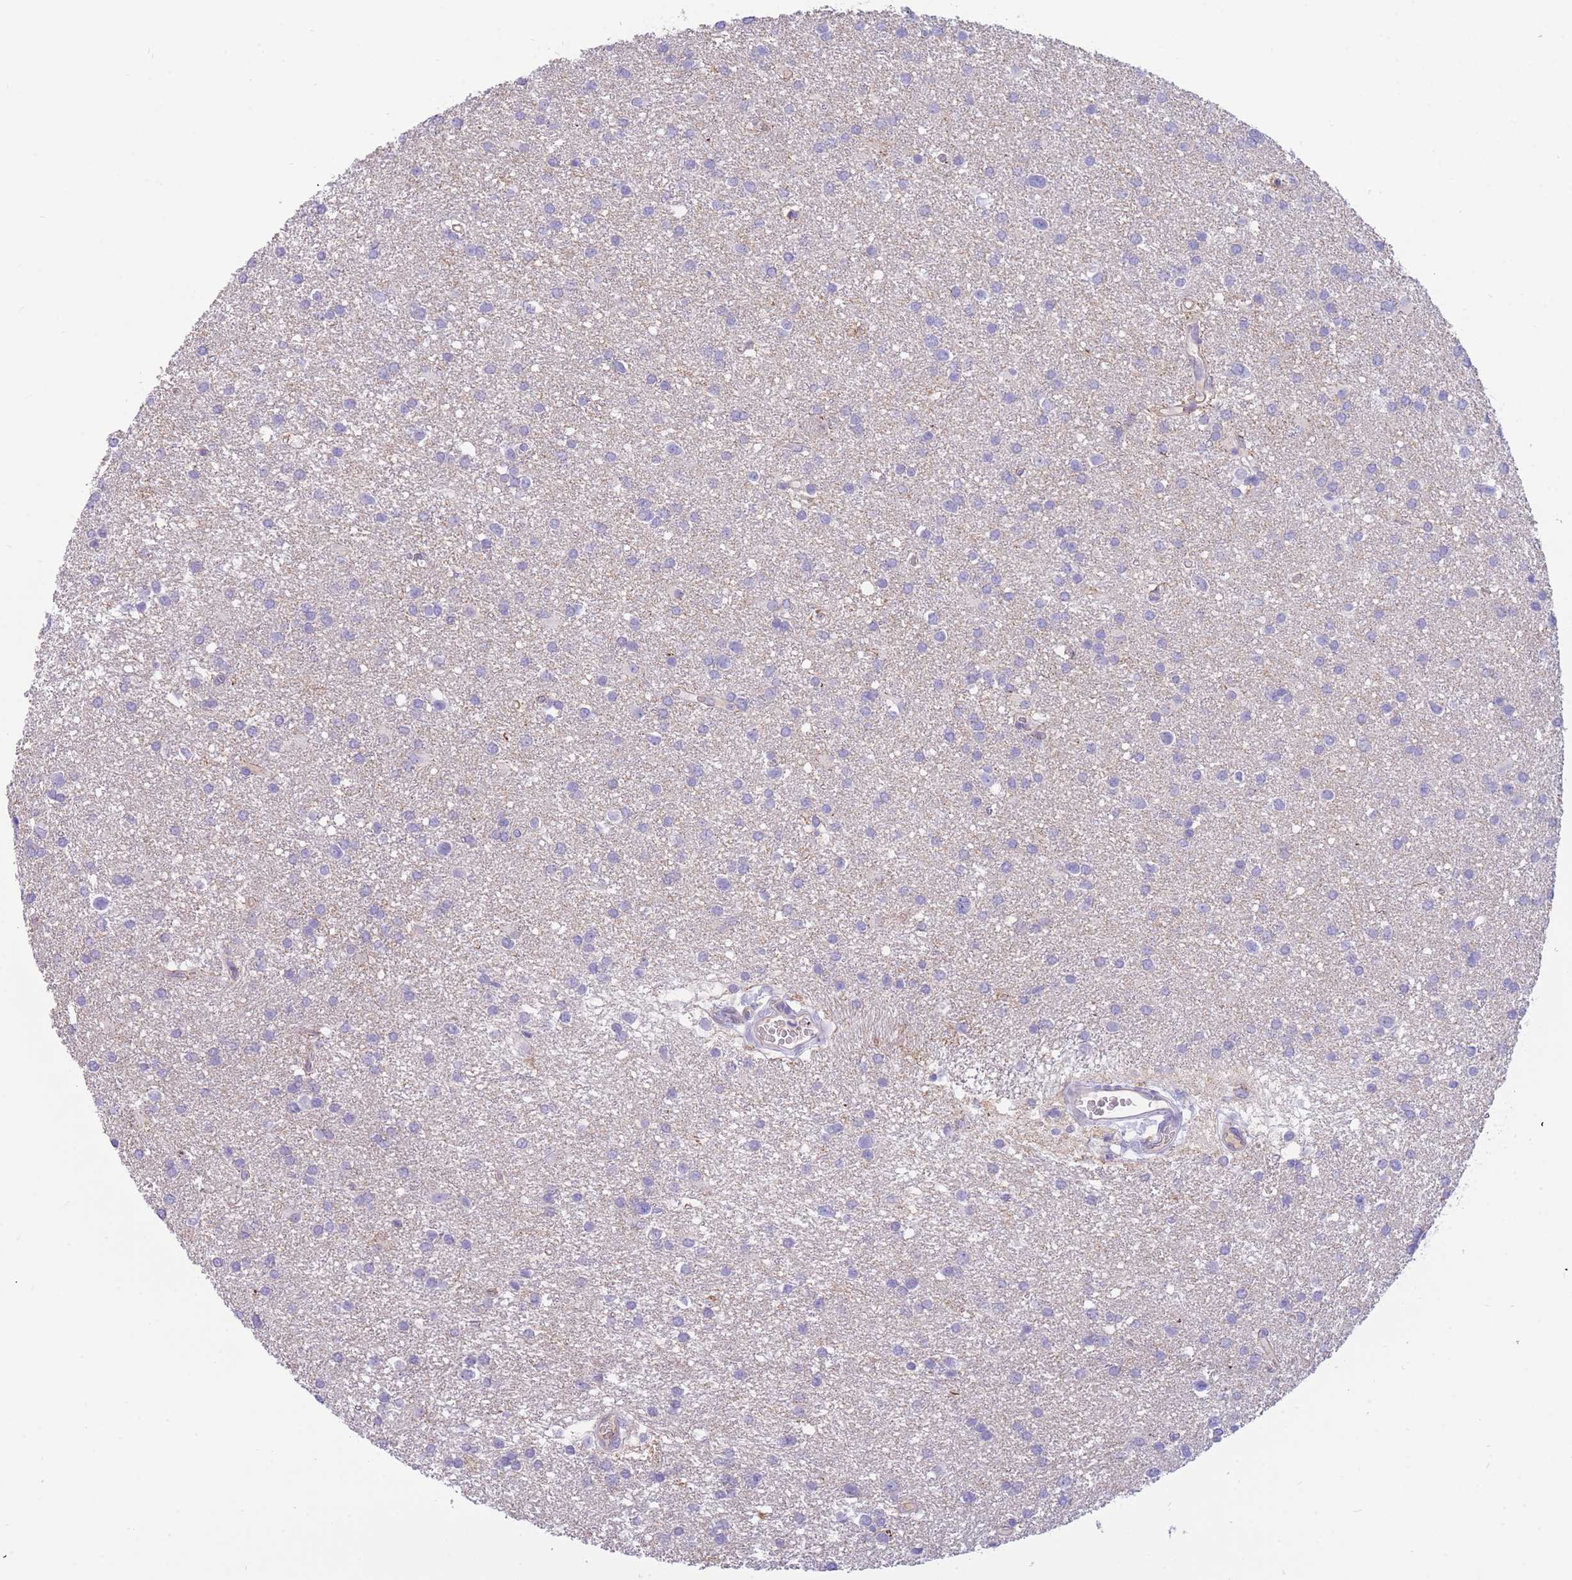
{"staining": {"intensity": "negative", "quantity": "none", "location": "none"}, "tissue": "glioma", "cell_type": "Tumor cells", "image_type": "cancer", "snomed": [{"axis": "morphology", "description": "Glioma, malignant, Low grade"}, {"axis": "topography", "description": "Brain"}], "caption": "High magnification brightfield microscopy of low-grade glioma (malignant) stained with DAB (brown) and counterstained with hematoxylin (blue): tumor cells show no significant positivity.", "gene": "SULT1A1", "patient": {"sex": "female", "age": 32}}